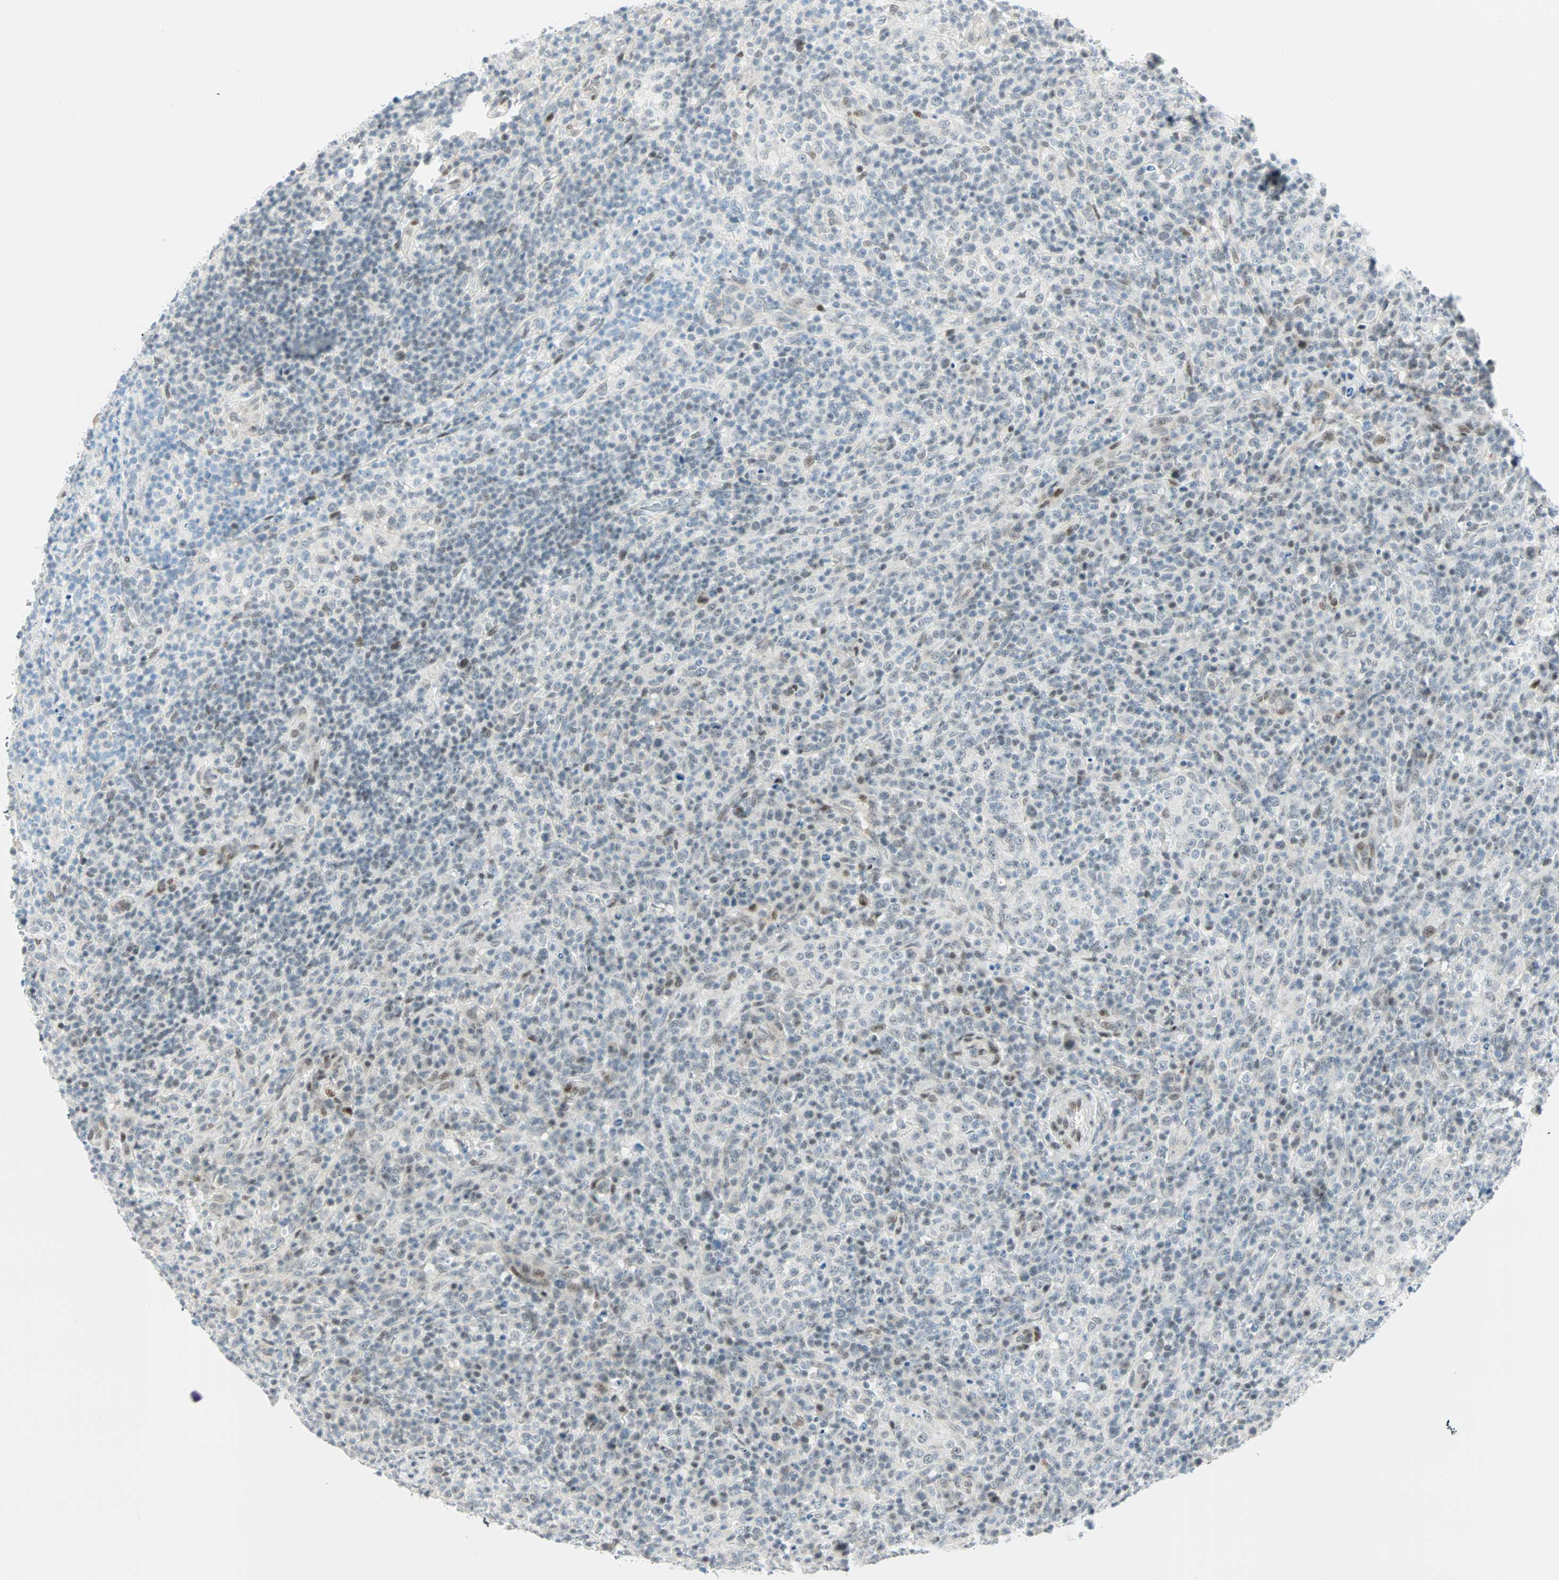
{"staining": {"intensity": "weak", "quantity": "<25%", "location": "nuclear"}, "tissue": "lymphoma", "cell_type": "Tumor cells", "image_type": "cancer", "snomed": [{"axis": "morphology", "description": "Malignant lymphoma, non-Hodgkin's type, High grade"}, {"axis": "topography", "description": "Lymph node"}], "caption": "Tumor cells show no significant positivity in malignant lymphoma, non-Hodgkin's type (high-grade).", "gene": "PKNOX1", "patient": {"sex": "female", "age": 76}}